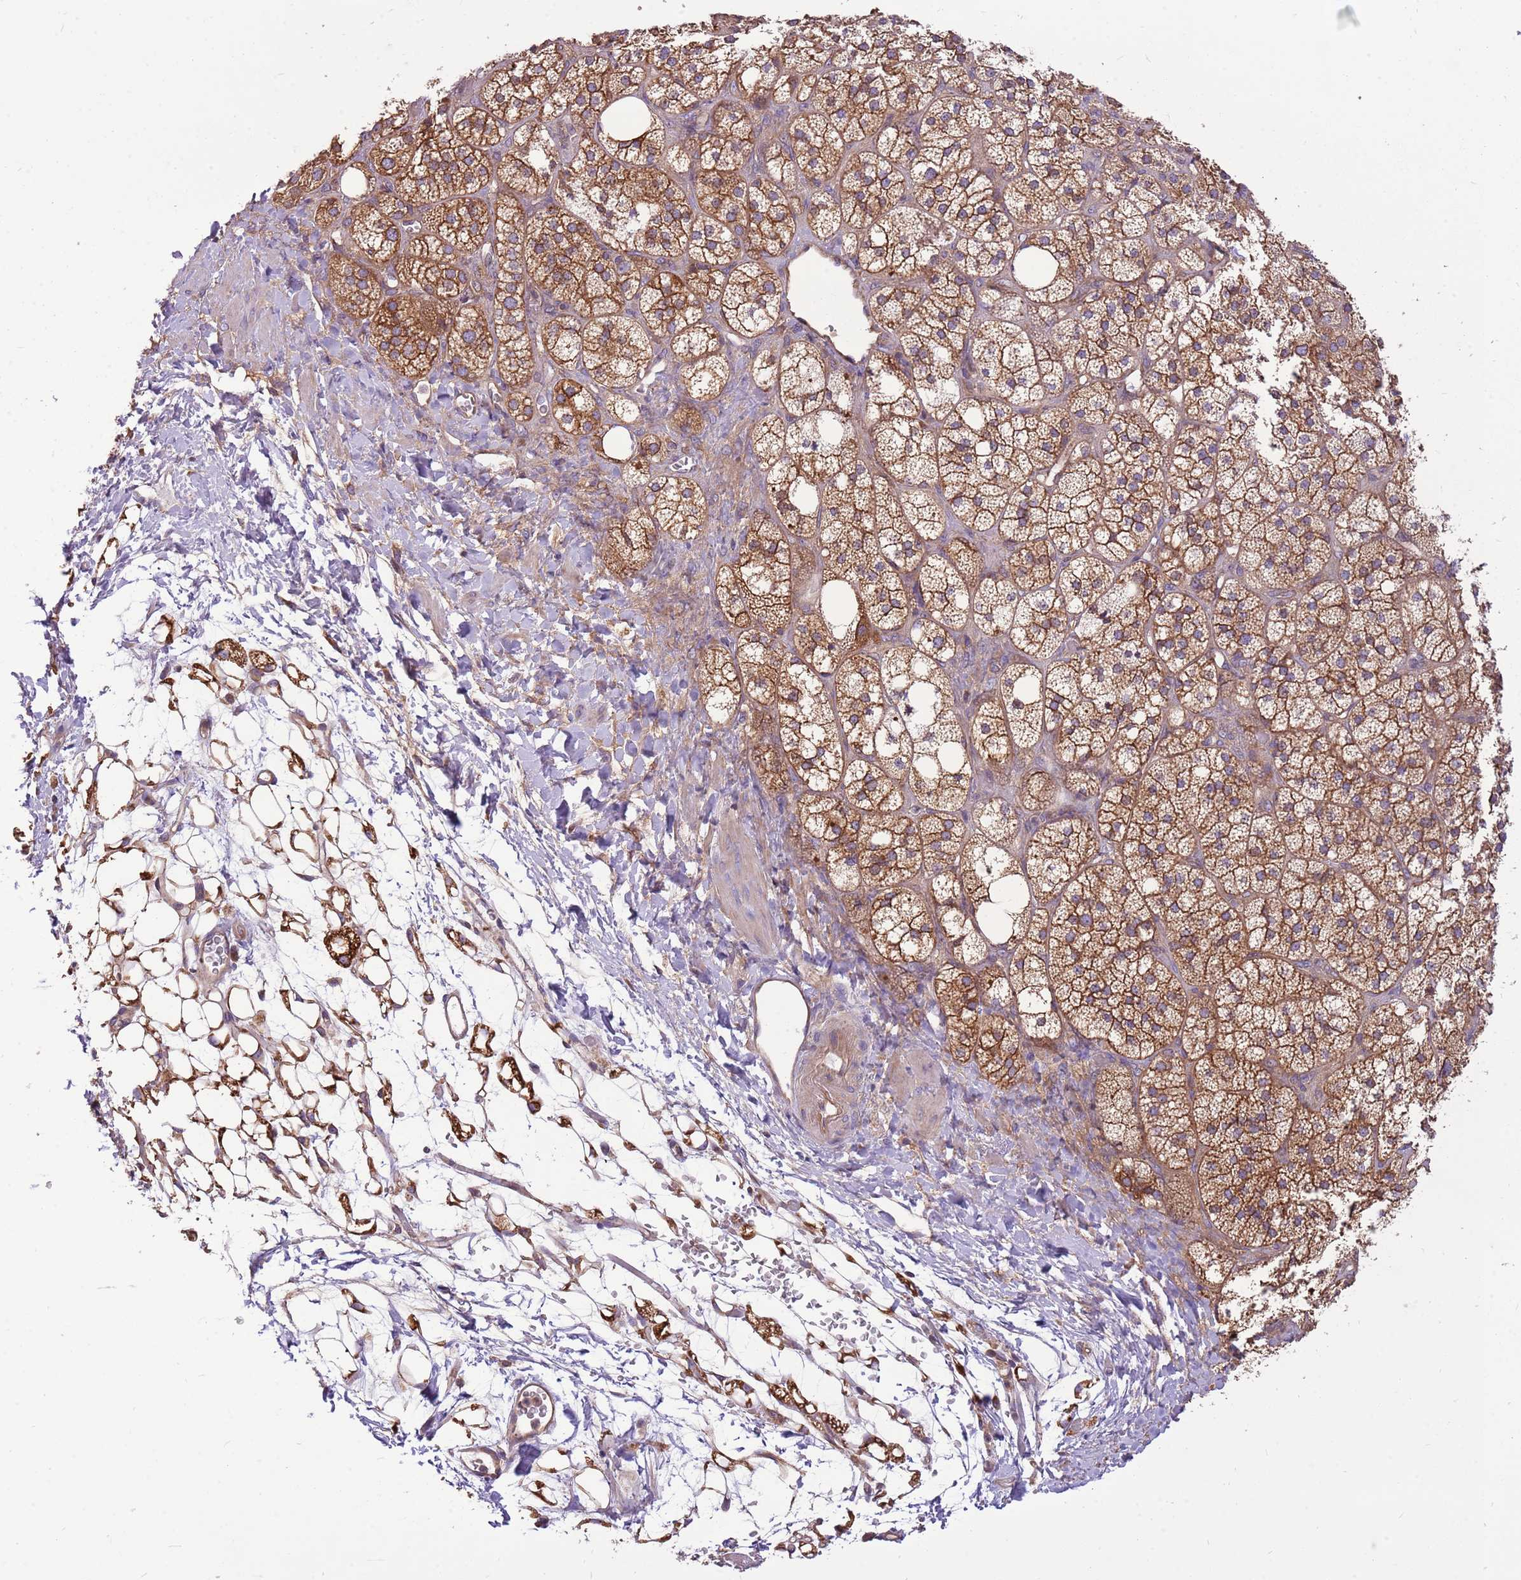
{"staining": {"intensity": "moderate", "quantity": ">75%", "location": "cytoplasmic/membranous"}, "tissue": "adrenal gland", "cell_type": "Glandular cells", "image_type": "normal", "snomed": [{"axis": "morphology", "description": "Normal tissue, NOS"}, {"axis": "topography", "description": "Adrenal gland"}], "caption": "This is a photomicrograph of immunohistochemistry (IHC) staining of unremarkable adrenal gland, which shows moderate expression in the cytoplasmic/membranous of glandular cells.", "gene": "WASHC4", "patient": {"sex": "male", "age": 61}}